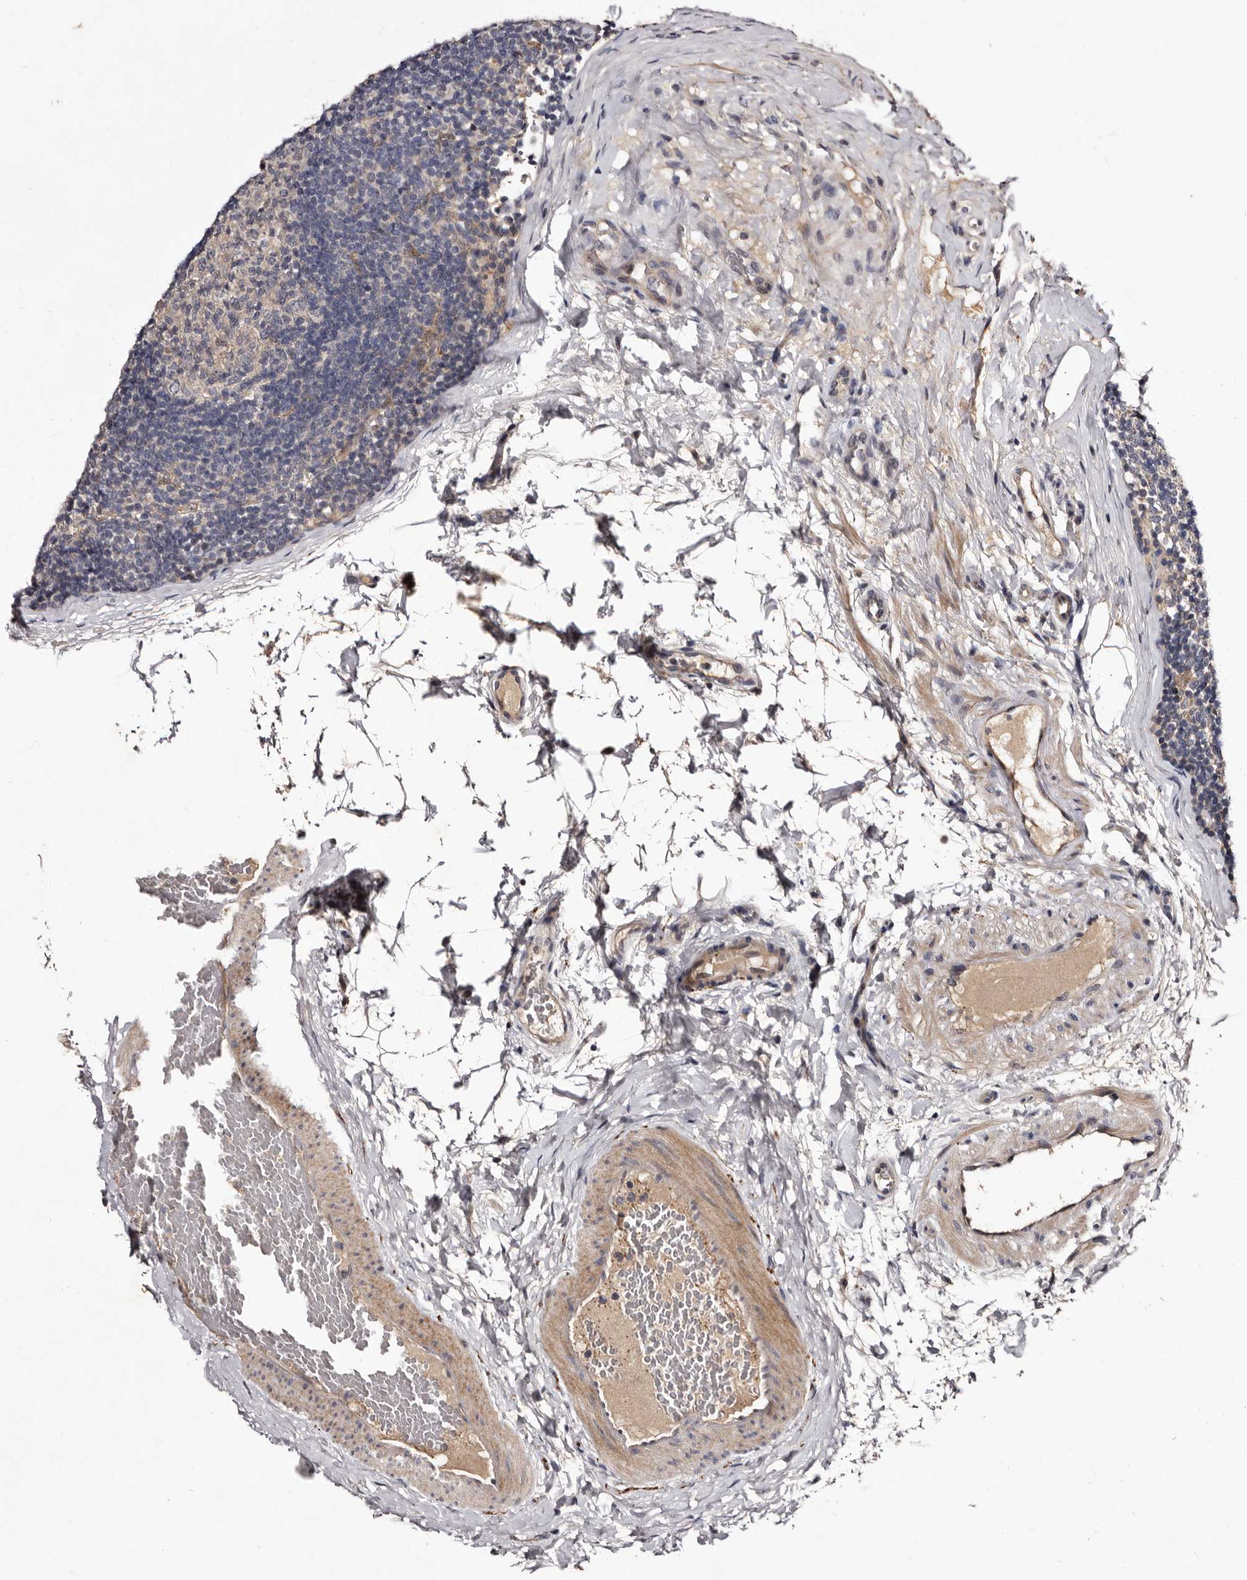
{"staining": {"intensity": "negative", "quantity": "none", "location": "none"}, "tissue": "lymph node", "cell_type": "Germinal center cells", "image_type": "normal", "snomed": [{"axis": "morphology", "description": "Normal tissue, NOS"}, {"axis": "topography", "description": "Lymph node"}], "caption": "Immunohistochemistry (IHC) image of benign lymph node stained for a protein (brown), which displays no staining in germinal center cells.", "gene": "LANCL2", "patient": {"sex": "female", "age": 22}}